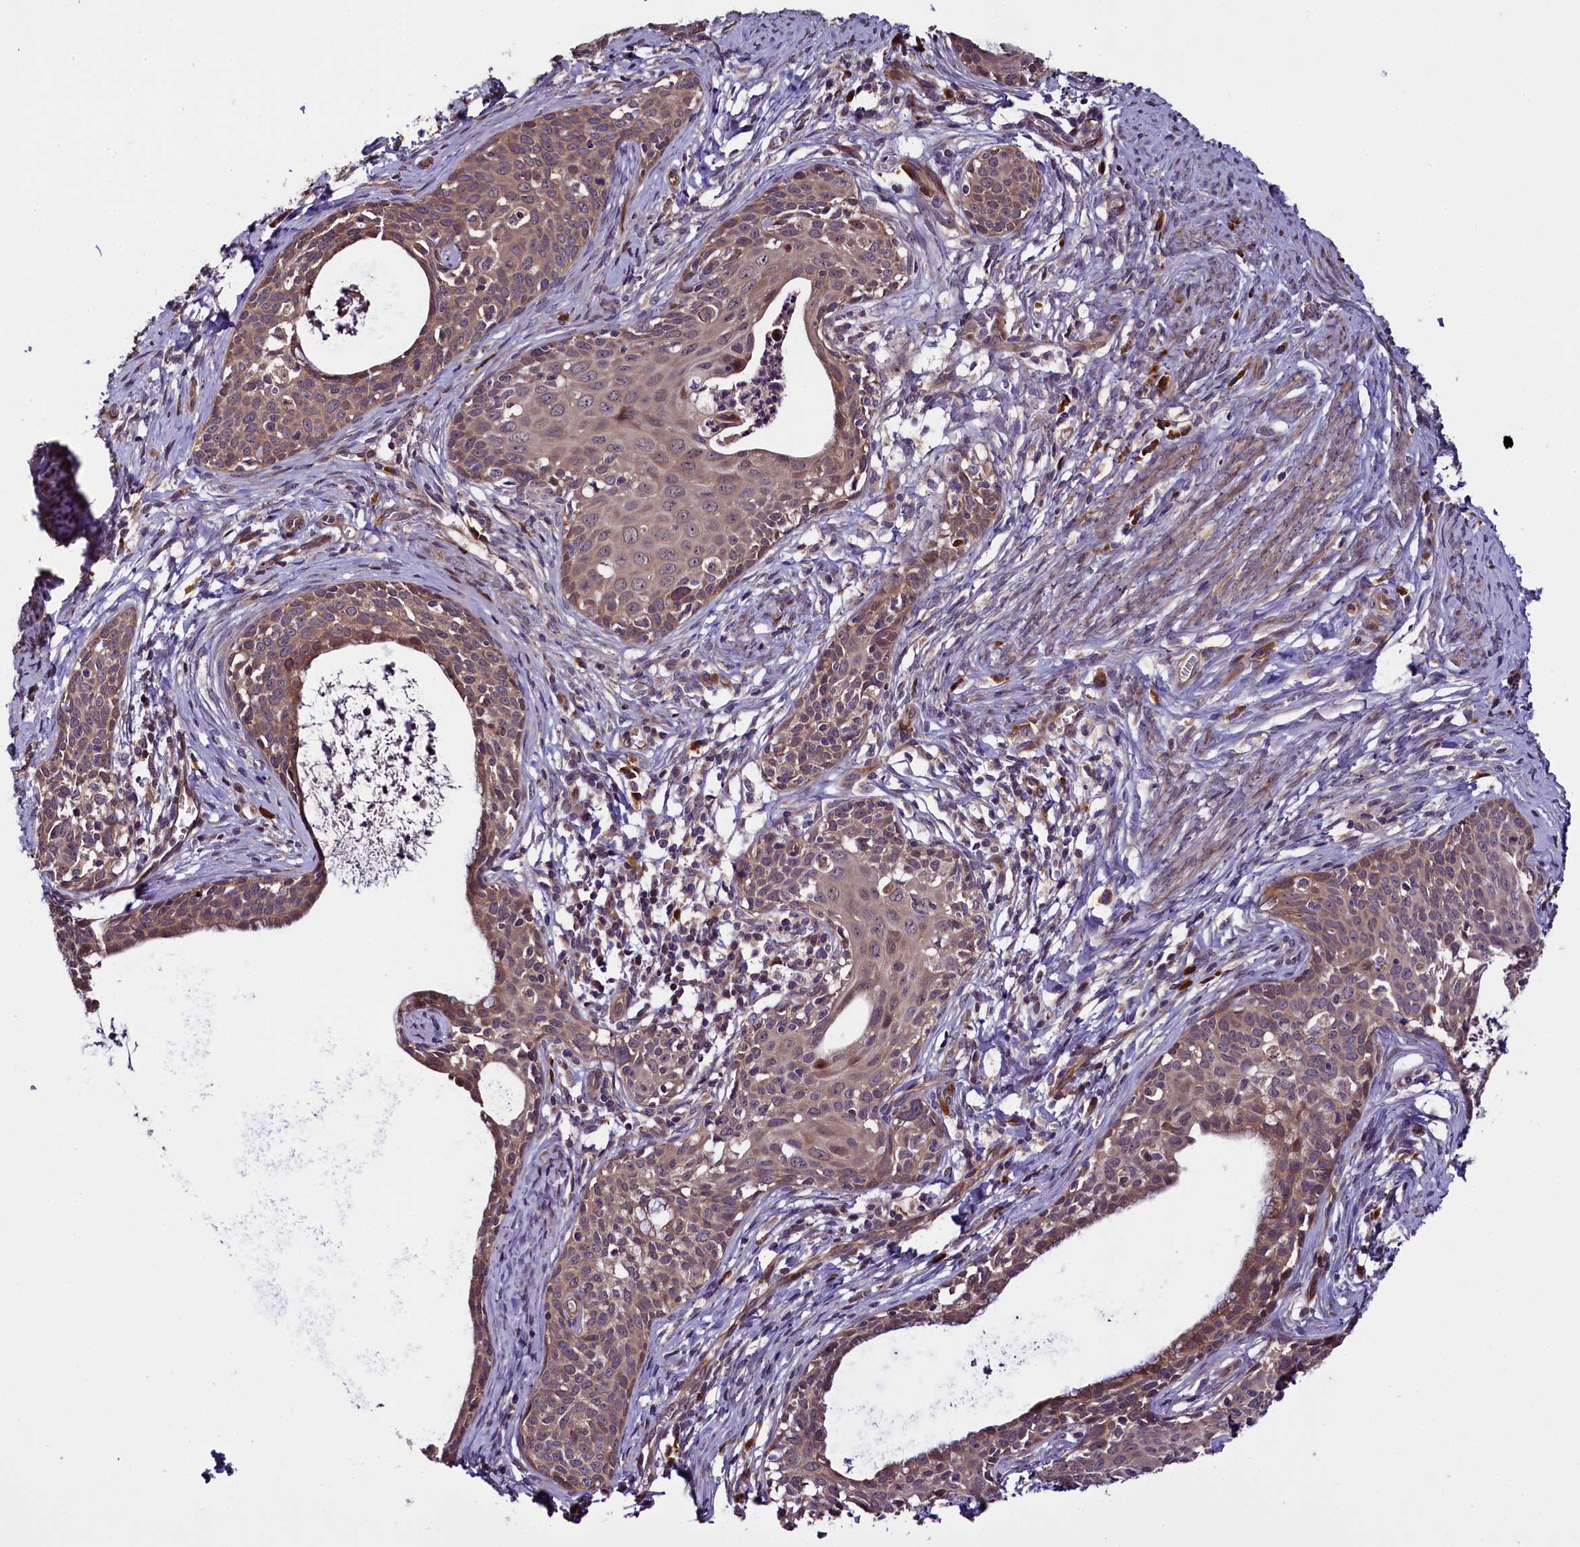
{"staining": {"intensity": "weak", "quantity": "25%-75%", "location": "cytoplasmic/membranous"}, "tissue": "cervical cancer", "cell_type": "Tumor cells", "image_type": "cancer", "snomed": [{"axis": "morphology", "description": "Squamous cell carcinoma, NOS"}, {"axis": "topography", "description": "Cervix"}], "caption": "Protein expression analysis of cervical cancer exhibits weak cytoplasmic/membranous expression in approximately 25%-75% of tumor cells.", "gene": "RPUSD2", "patient": {"sex": "female", "age": 52}}